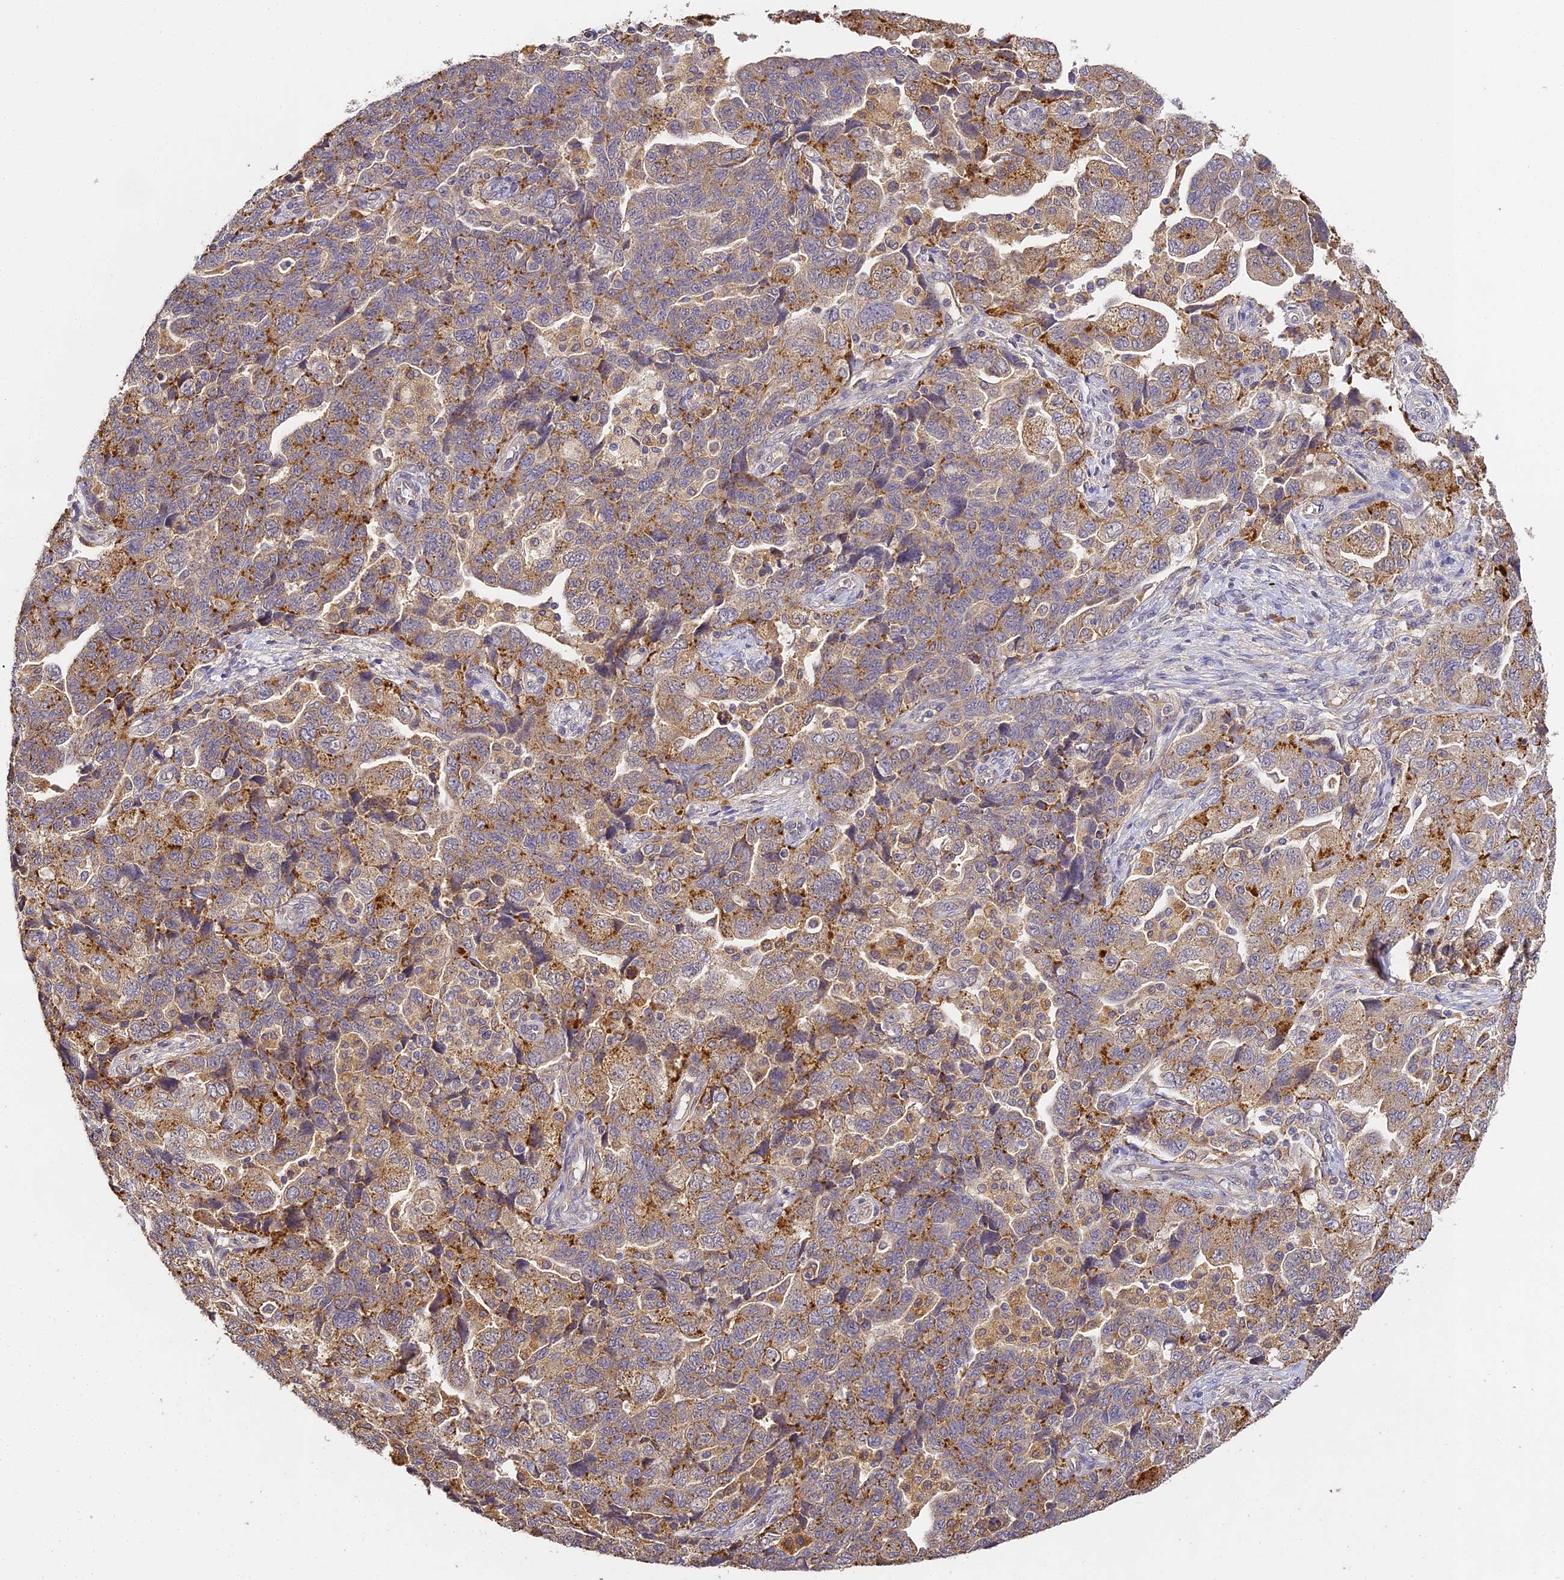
{"staining": {"intensity": "moderate", "quantity": ">75%", "location": "cytoplasmic/membranous"}, "tissue": "ovarian cancer", "cell_type": "Tumor cells", "image_type": "cancer", "snomed": [{"axis": "morphology", "description": "Carcinoma, NOS"}, {"axis": "morphology", "description": "Cystadenocarcinoma, serous, NOS"}, {"axis": "topography", "description": "Ovary"}], "caption": "Tumor cells show moderate cytoplasmic/membranous expression in about >75% of cells in ovarian cancer. Using DAB (brown) and hematoxylin (blue) stains, captured at high magnification using brightfield microscopy.", "gene": "YAE1", "patient": {"sex": "female", "age": 69}}